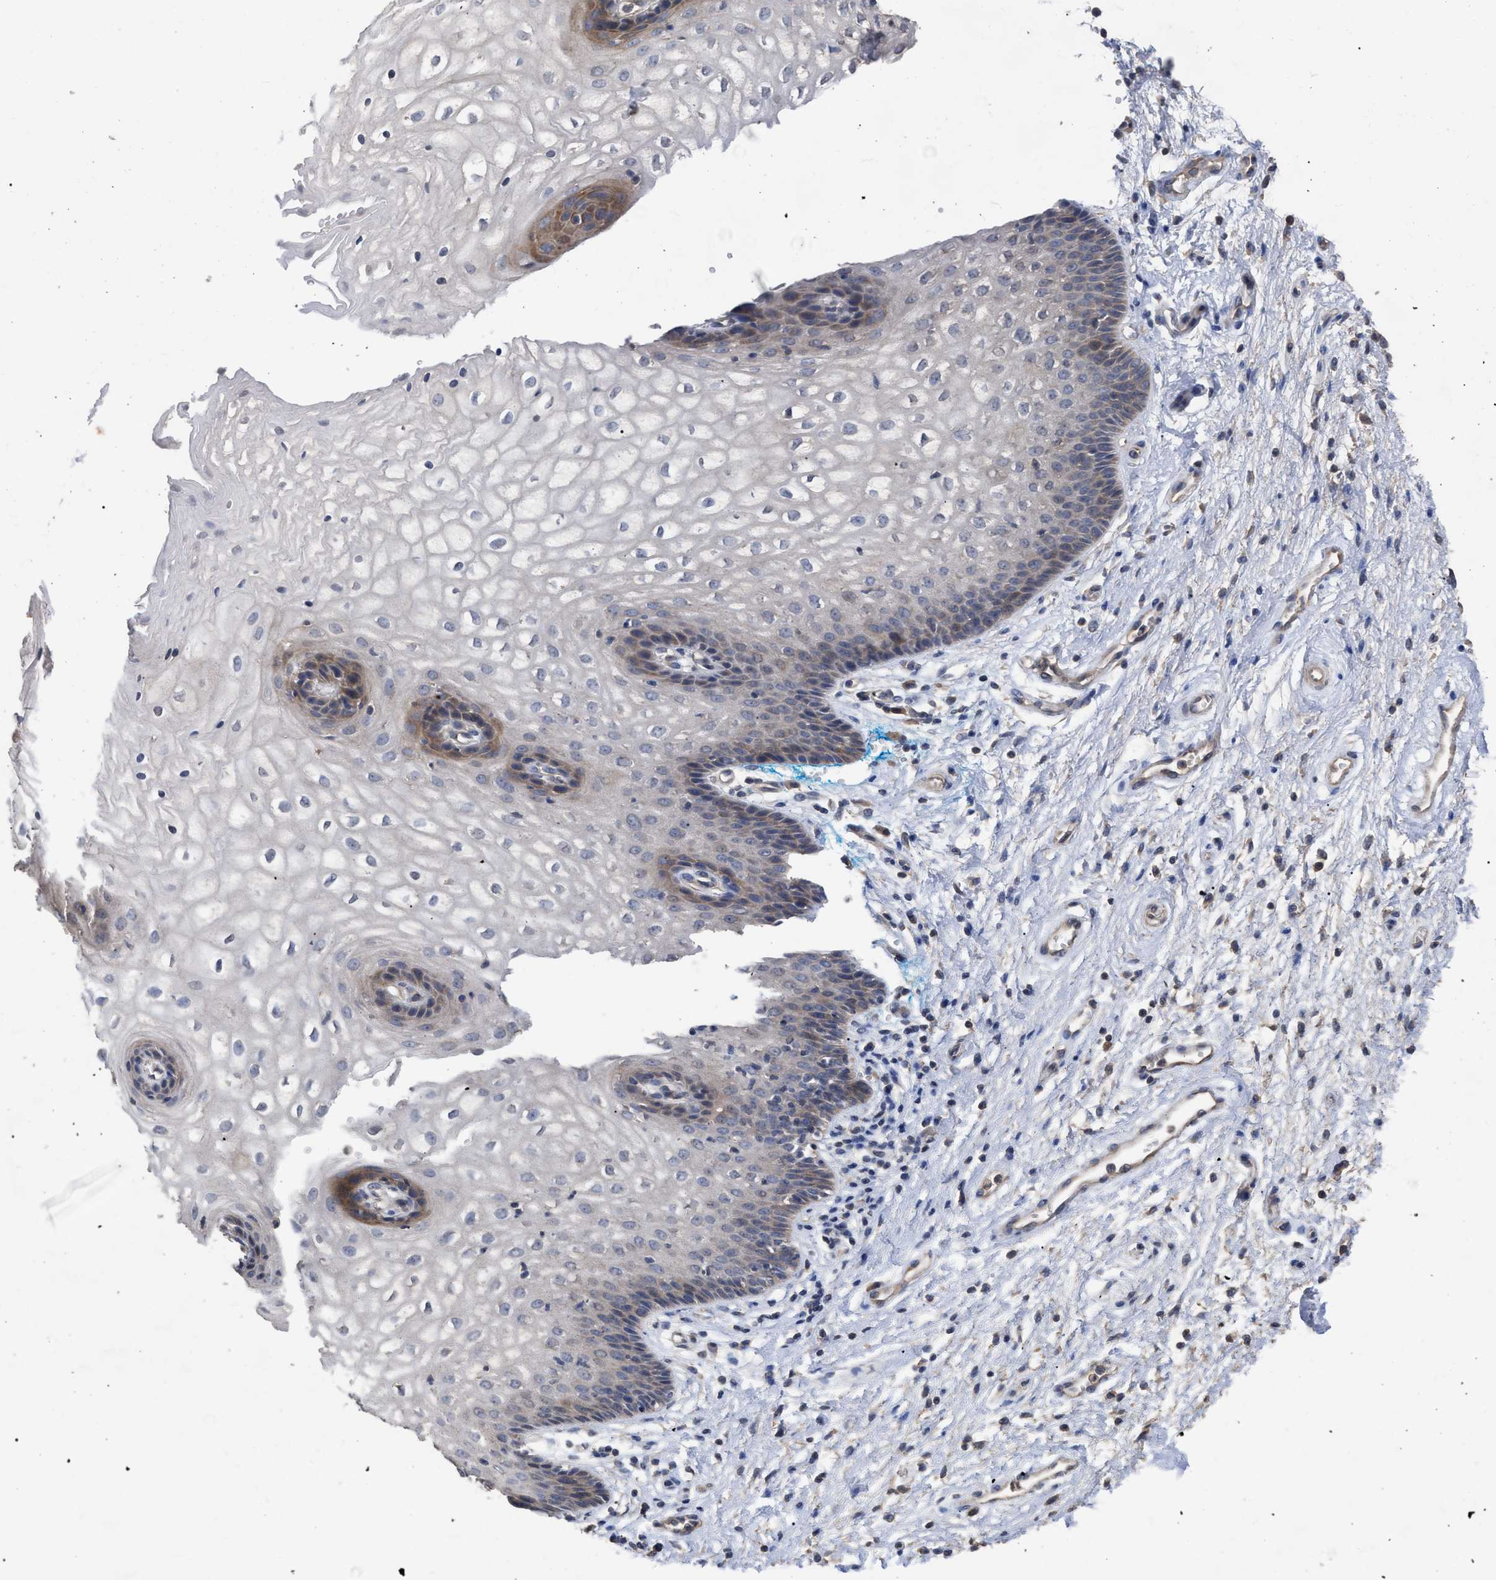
{"staining": {"intensity": "moderate", "quantity": "<25%", "location": "cytoplasmic/membranous"}, "tissue": "vagina", "cell_type": "Squamous epithelial cells", "image_type": "normal", "snomed": [{"axis": "morphology", "description": "Normal tissue, NOS"}, {"axis": "topography", "description": "Vagina"}], "caption": "Immunohistochemical staining of normal vagina exhibits <25% levels of moderate cytoplasmic/membranous protein expression in about <25% of squamous epithelial cells. (Brightfield microscopy of DAB IHC at high magnification).", "gene": "BTN2A1", "patient": {"sex": "female", "age": 34}}